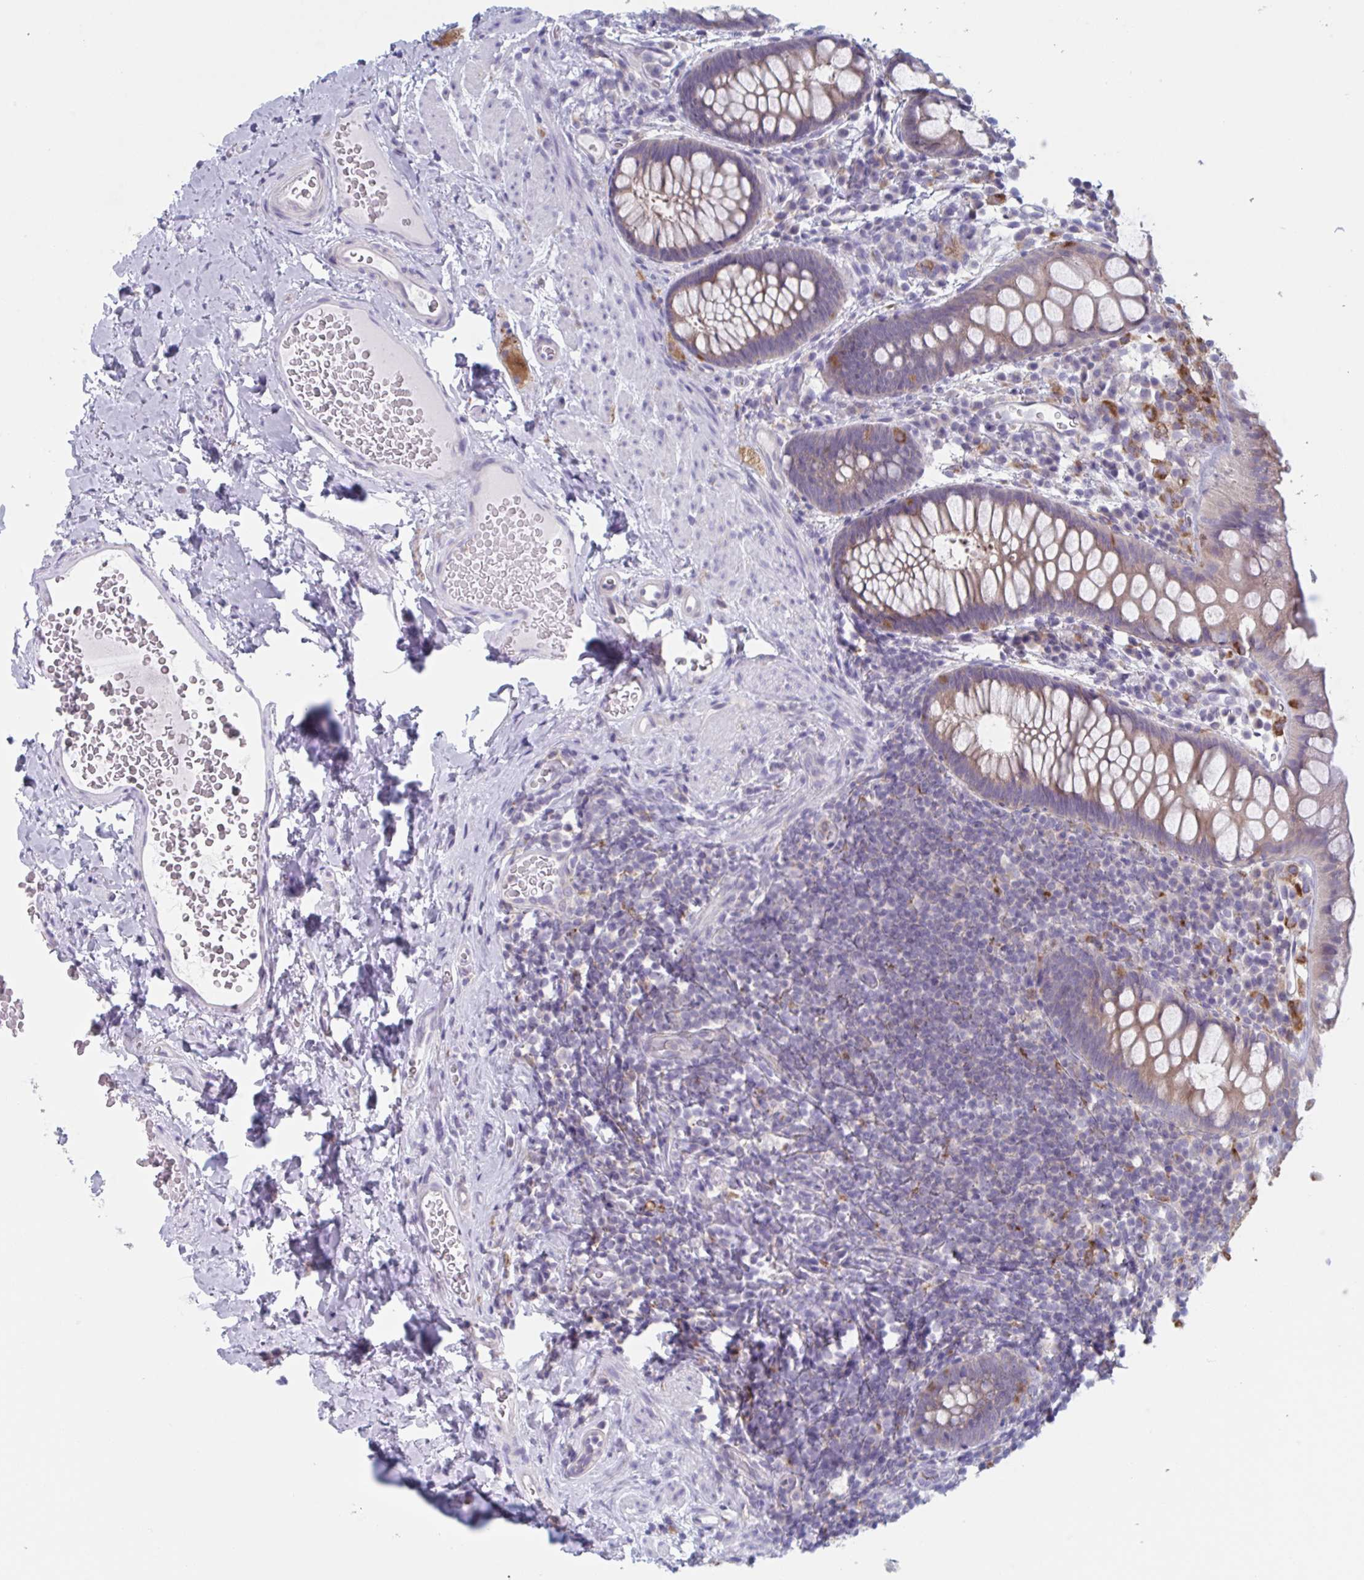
{"staining": {"intensity": "weak", "quantity": "25%-75%", "location": "cytoplasmic/membranous"}, "tissue": "rectum", "cell_type": "Glandular cells", "image_type": "normal", "snomed": [{"axis": "morphology", "description": "Normal tissue, NOS"}, {"axis": "topography", "description": "Rectum"}], "caption": "Weak cytoplasmic/membranous positivity for a protein is present in approximately 25%-75% of glandular cells of unremarkable rectum using IHC.", "gene": "NIPSNAP1", "patient": {"sex": "female", "age": 69}}